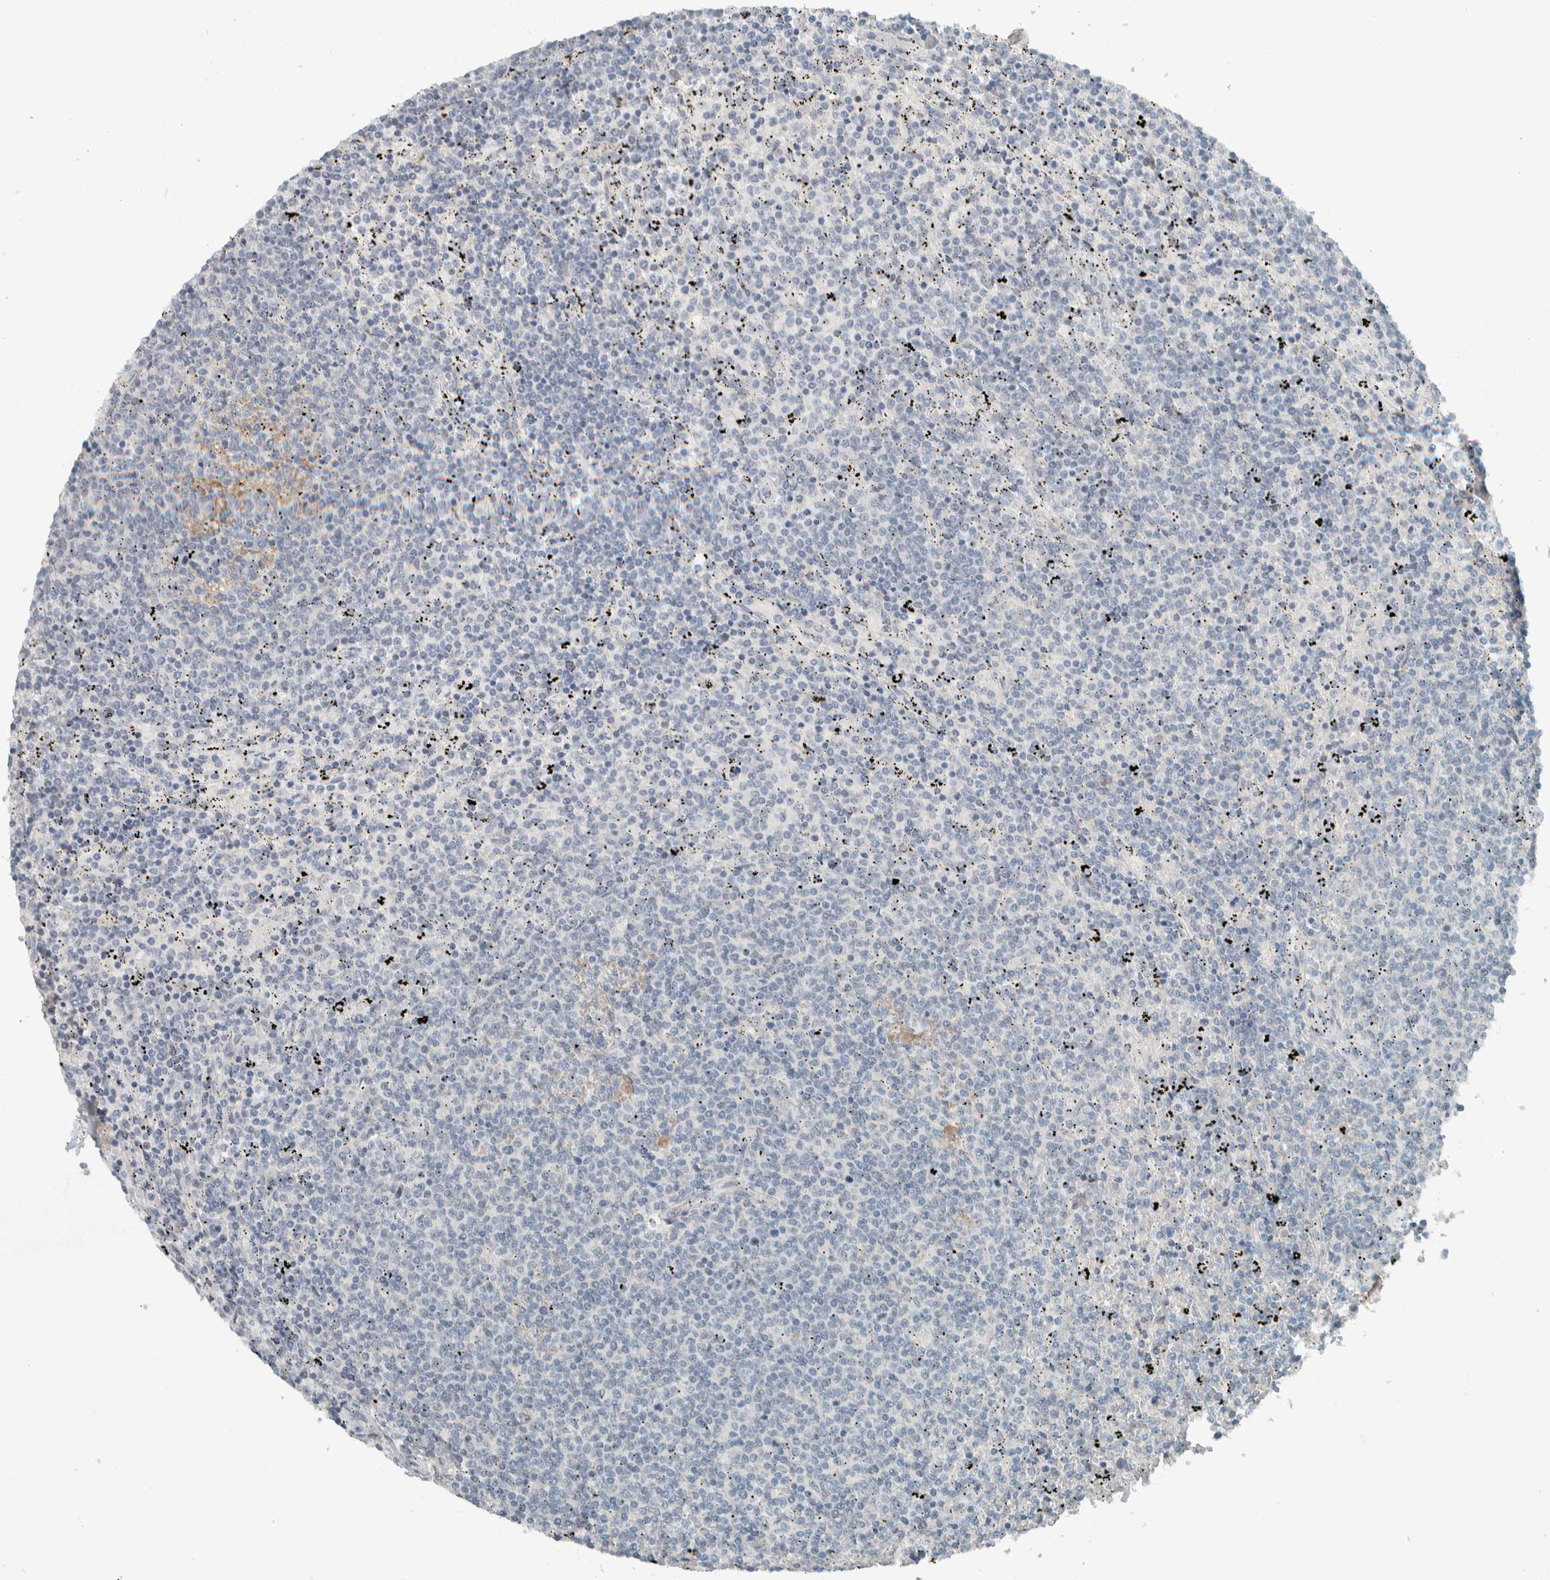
{"staining": {"intensity": "negative", "quantity": "none", "location": "none"}, "tissue": "lymphoma", "cell_type": "Tumor cells", "image_type": "cancer", "snomed": [{"axis": "morphology", "description": "Malignant lymphoma, non-Hodgkin's type, Low grade"}, {"axis": "topography", "description": "Spleen"}], "caption": "DAB immunohistochemical staining of human malignant lymphoma, non-Hodgkin's type (low-grade) shows no significant positivity in tumor cells.", "gene": "CERCAM", "patient": {"sex": "female", "age": 50}}